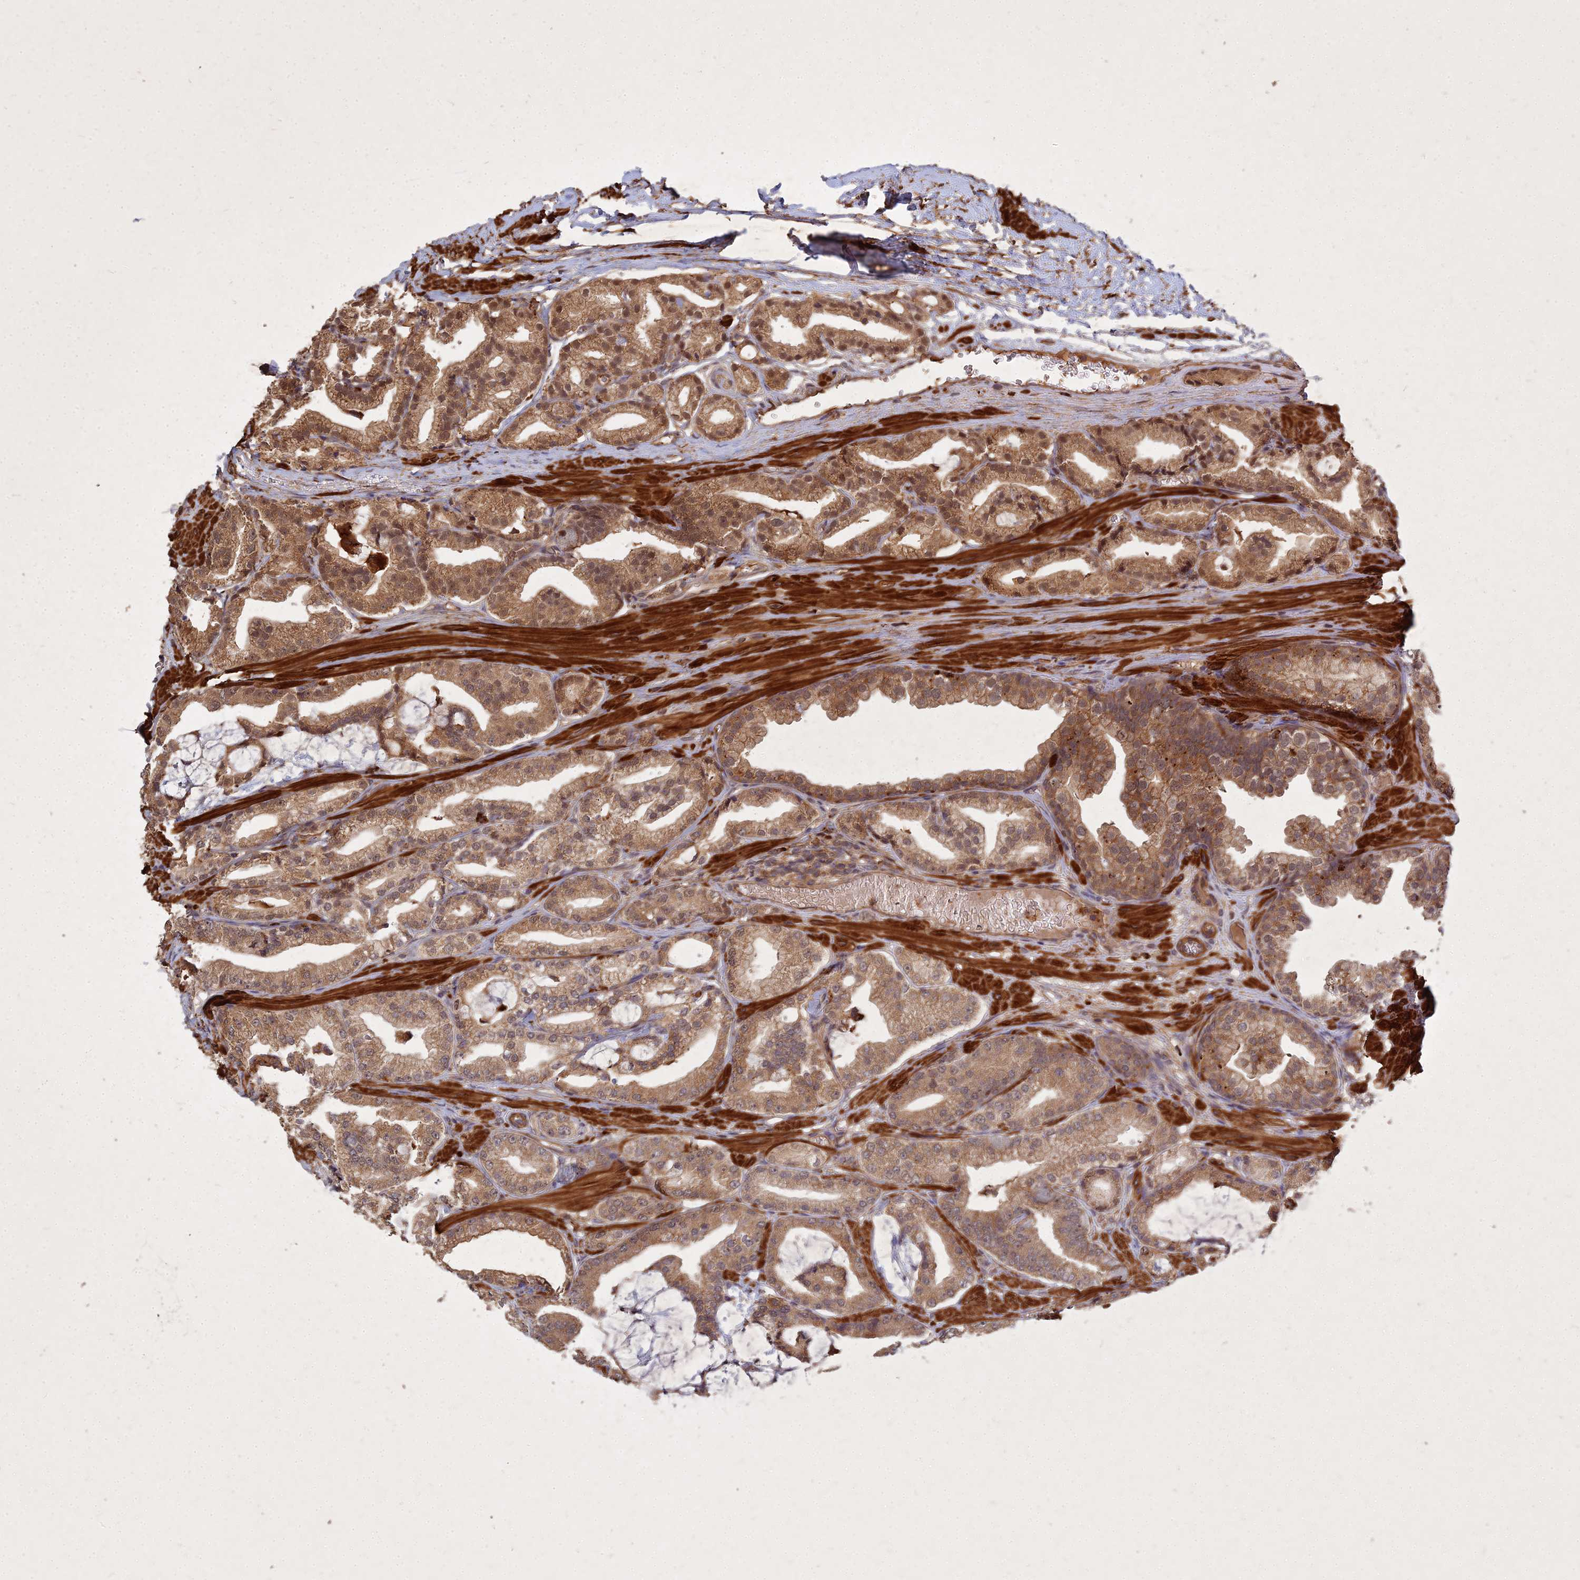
{"staining": {"intensity": "moderate", "quantity": ">75%", "location": "cytoplasmic/membranous,nuclear"}, "tissue": "prostate cancer", "cell_type": "Tumor cells", "image_type": "cancer", "snomed": [{"axis": "morphology", "description": "Adenocarcinoma, High grade"}, {"axis": "topography", "description": "Prostate"}], "caption": "IHC histopathology image of neoplastic tissue: human high-grade adenocarcinoma (prostate) stained using IHC demonstrates medium levels of moderate protein expression localized specifically in the cytoplasmic/membranous and nuclear of tumor cells, appearing as a cytoplasmic/membranous and nuclear brown color.", "gene": "UBE2W", "patient": {"sex": "male", "age": 71}}